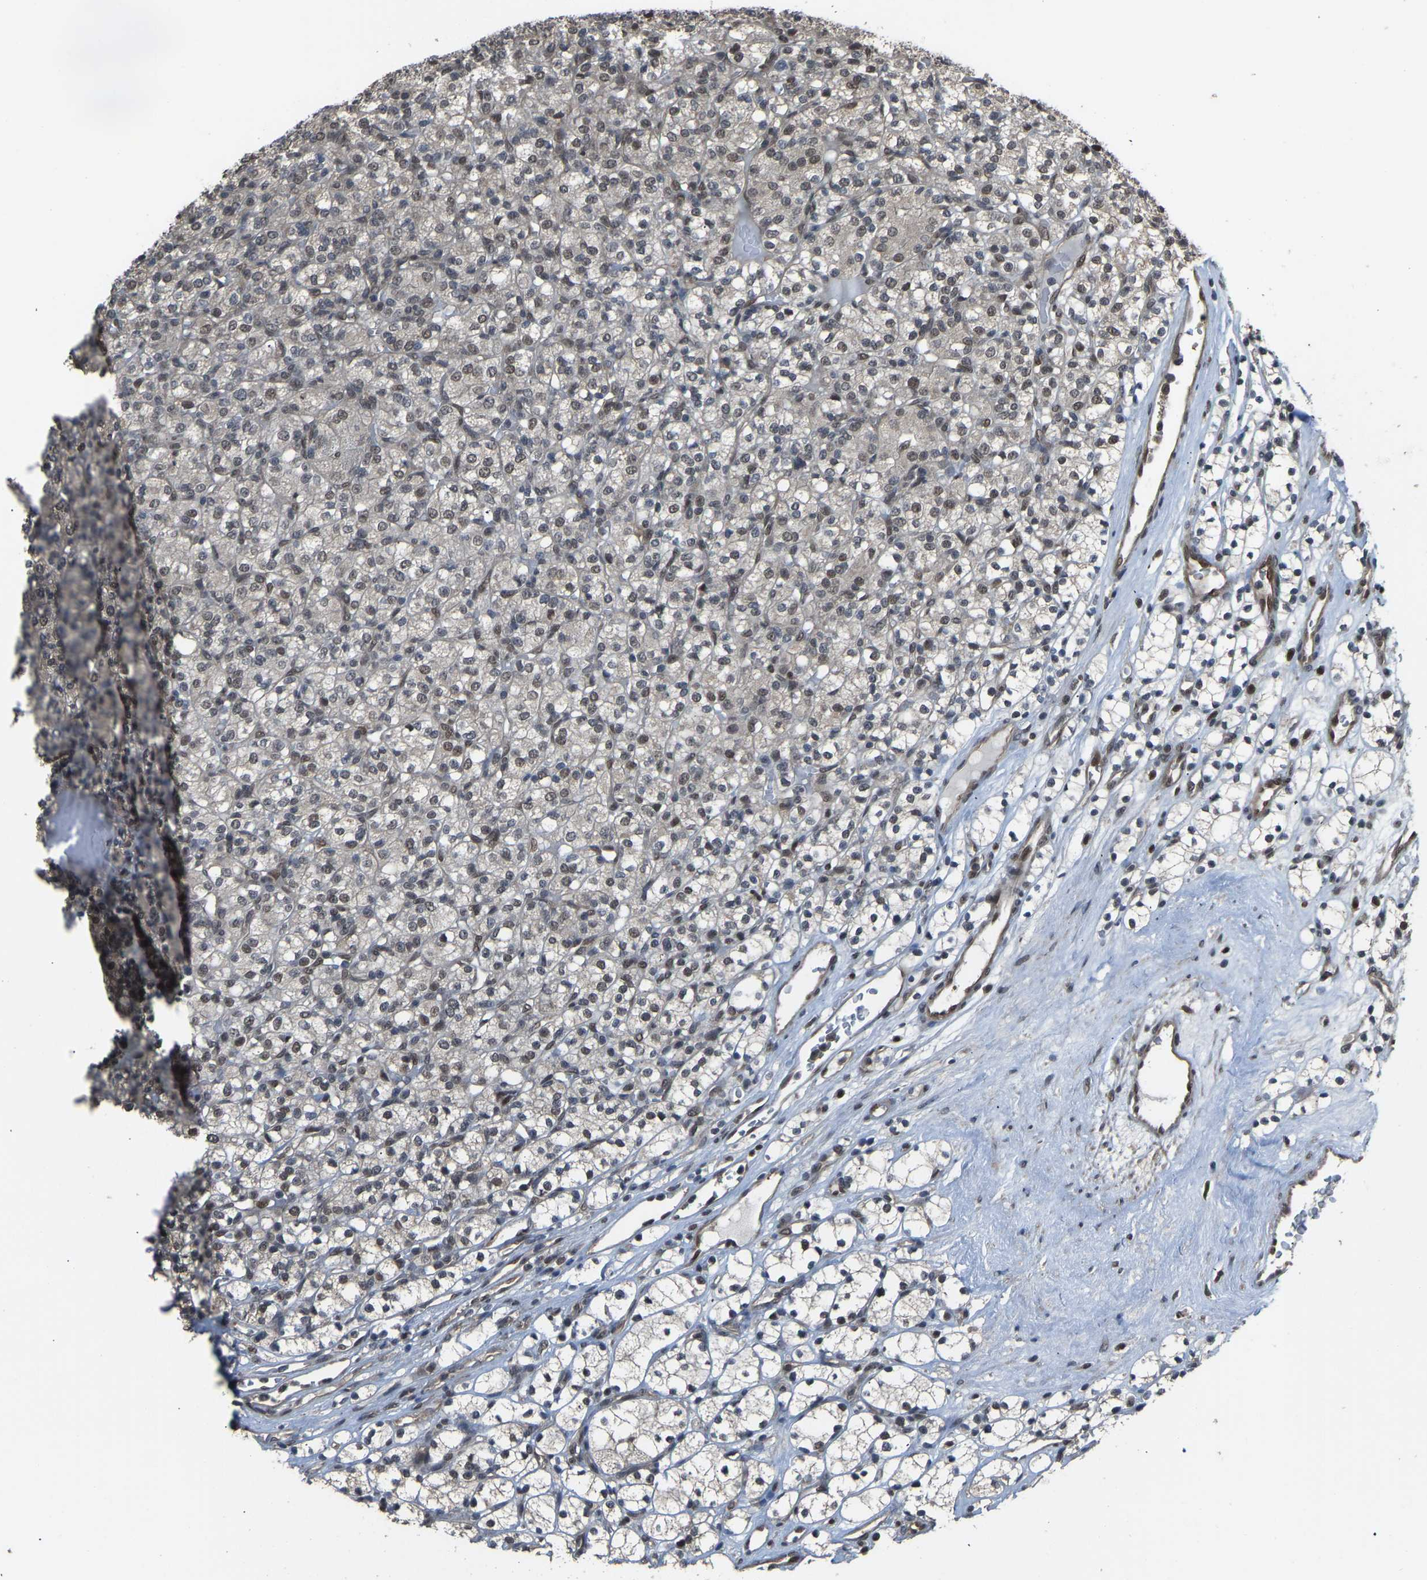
{"staining": {"intensity": "weak", "quantity": "<25%", "location": "nuclear"}, "tissue": "renal cancer", "cell_type": "Tumor cells", "image_type": "cancer", "snomed": [{"axis": "morphology", "description": "Adenocarcinoma, NOS"}, {"axis": "topography", "description": "Kidney"}], "caption": "Immunohistochemistry image of neoplastic tissue: renal adenocarcinoma stained with DAB (3,3'-diaminobenzidine) displays no significant protein expression in tumor cells. Brightfield microscopy of IHC stained with DAB (3,3'-diaminobenzidine) (brown) and hematoxylin (blue), captured at high magnification.", "gene": "KPNA6", "patient": {"sex": "male", "age": 77}}